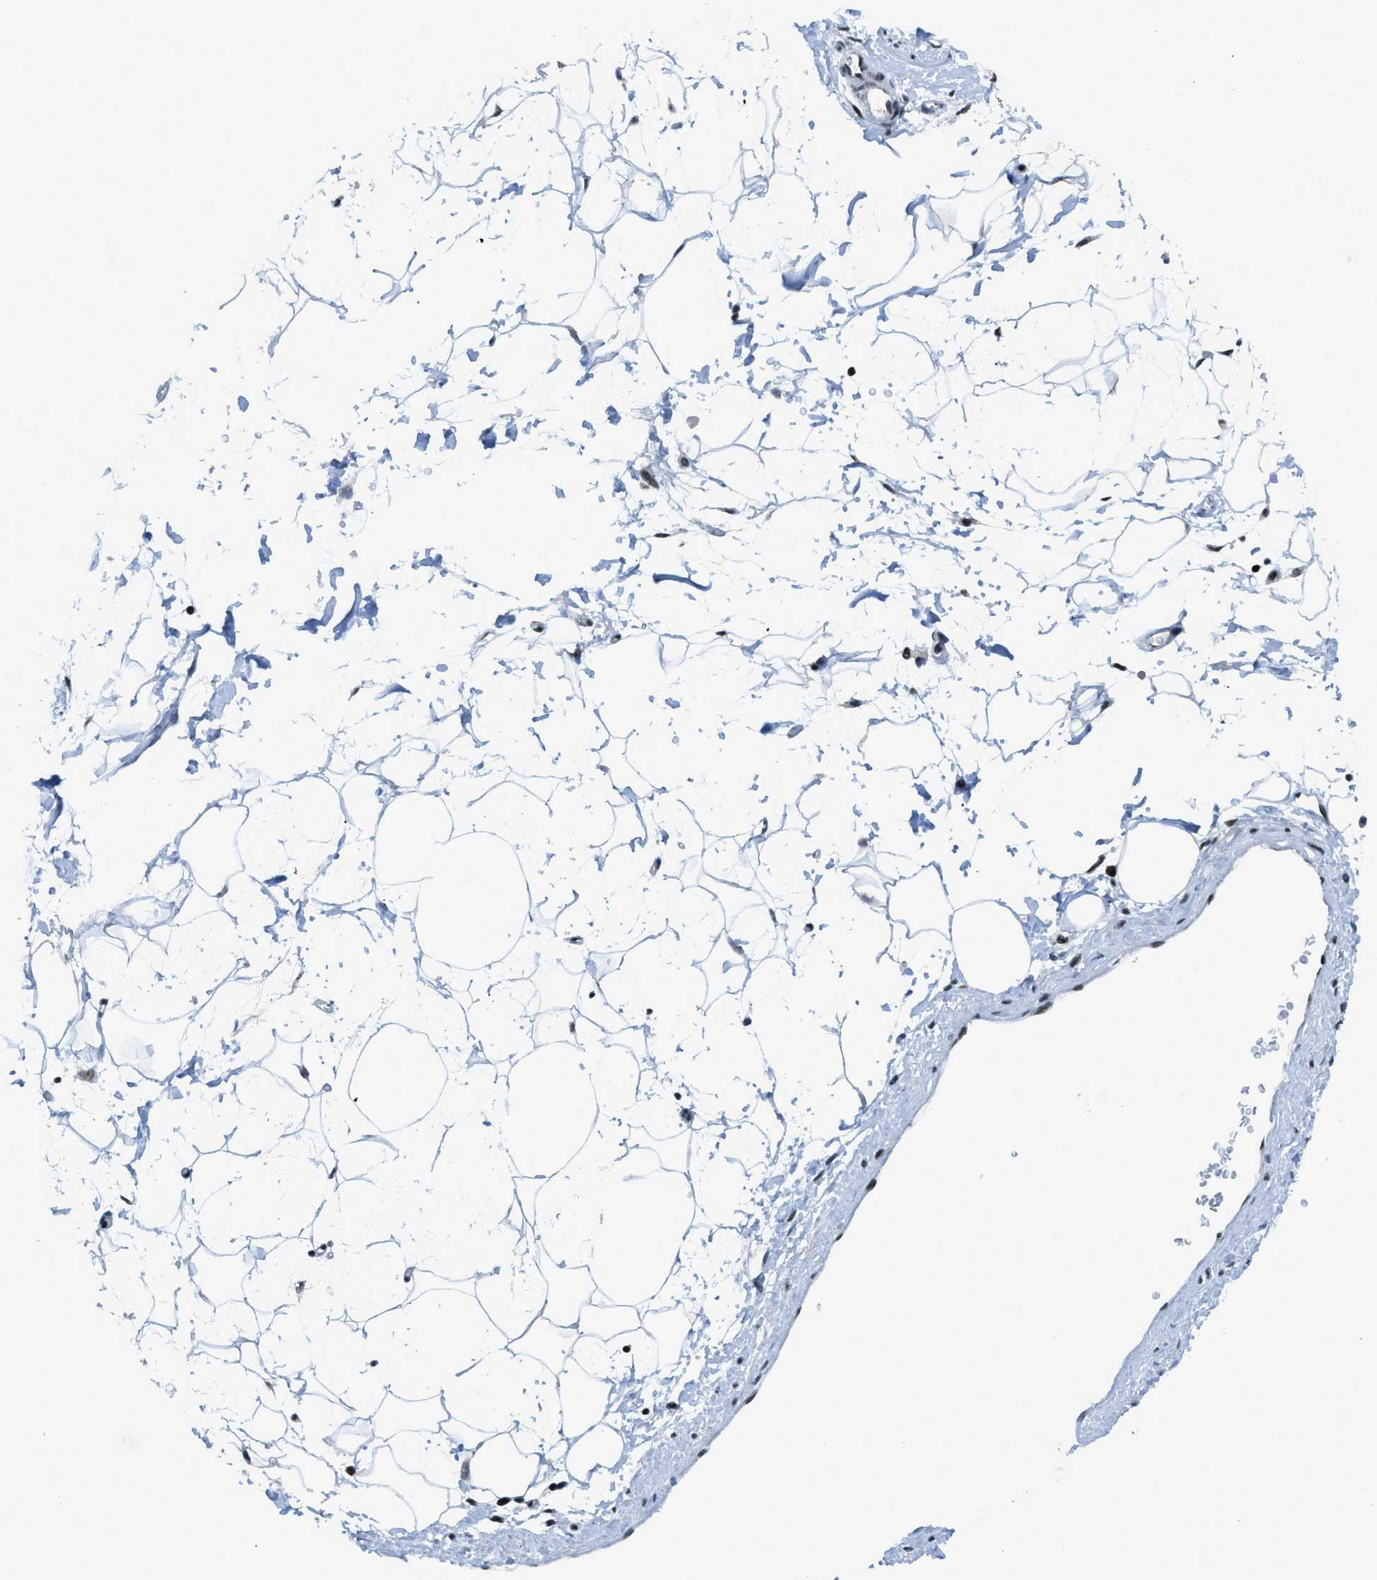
{"staining": {"intensity": "moderate", "quantity": ">75%", "location": "cytoplasmic/membranous,nuclear"}, "tissue": "adipose tissue", "cell_type": "Adipocytes", "image_type": "normal", "snomed": [{"axis": "morphology", "description": "Normal tissue, NOS"}, {"axis": "topography", "description": "Soft tissue"}], "caption": "A medium amount of moderate cytoplasmic/membranous,nuclear expression is identified in about >75% of adipocytes in unremarkable adipose tissue.", "gene": "RAD51B", "patient": {"sex": "male", "age": 72}}